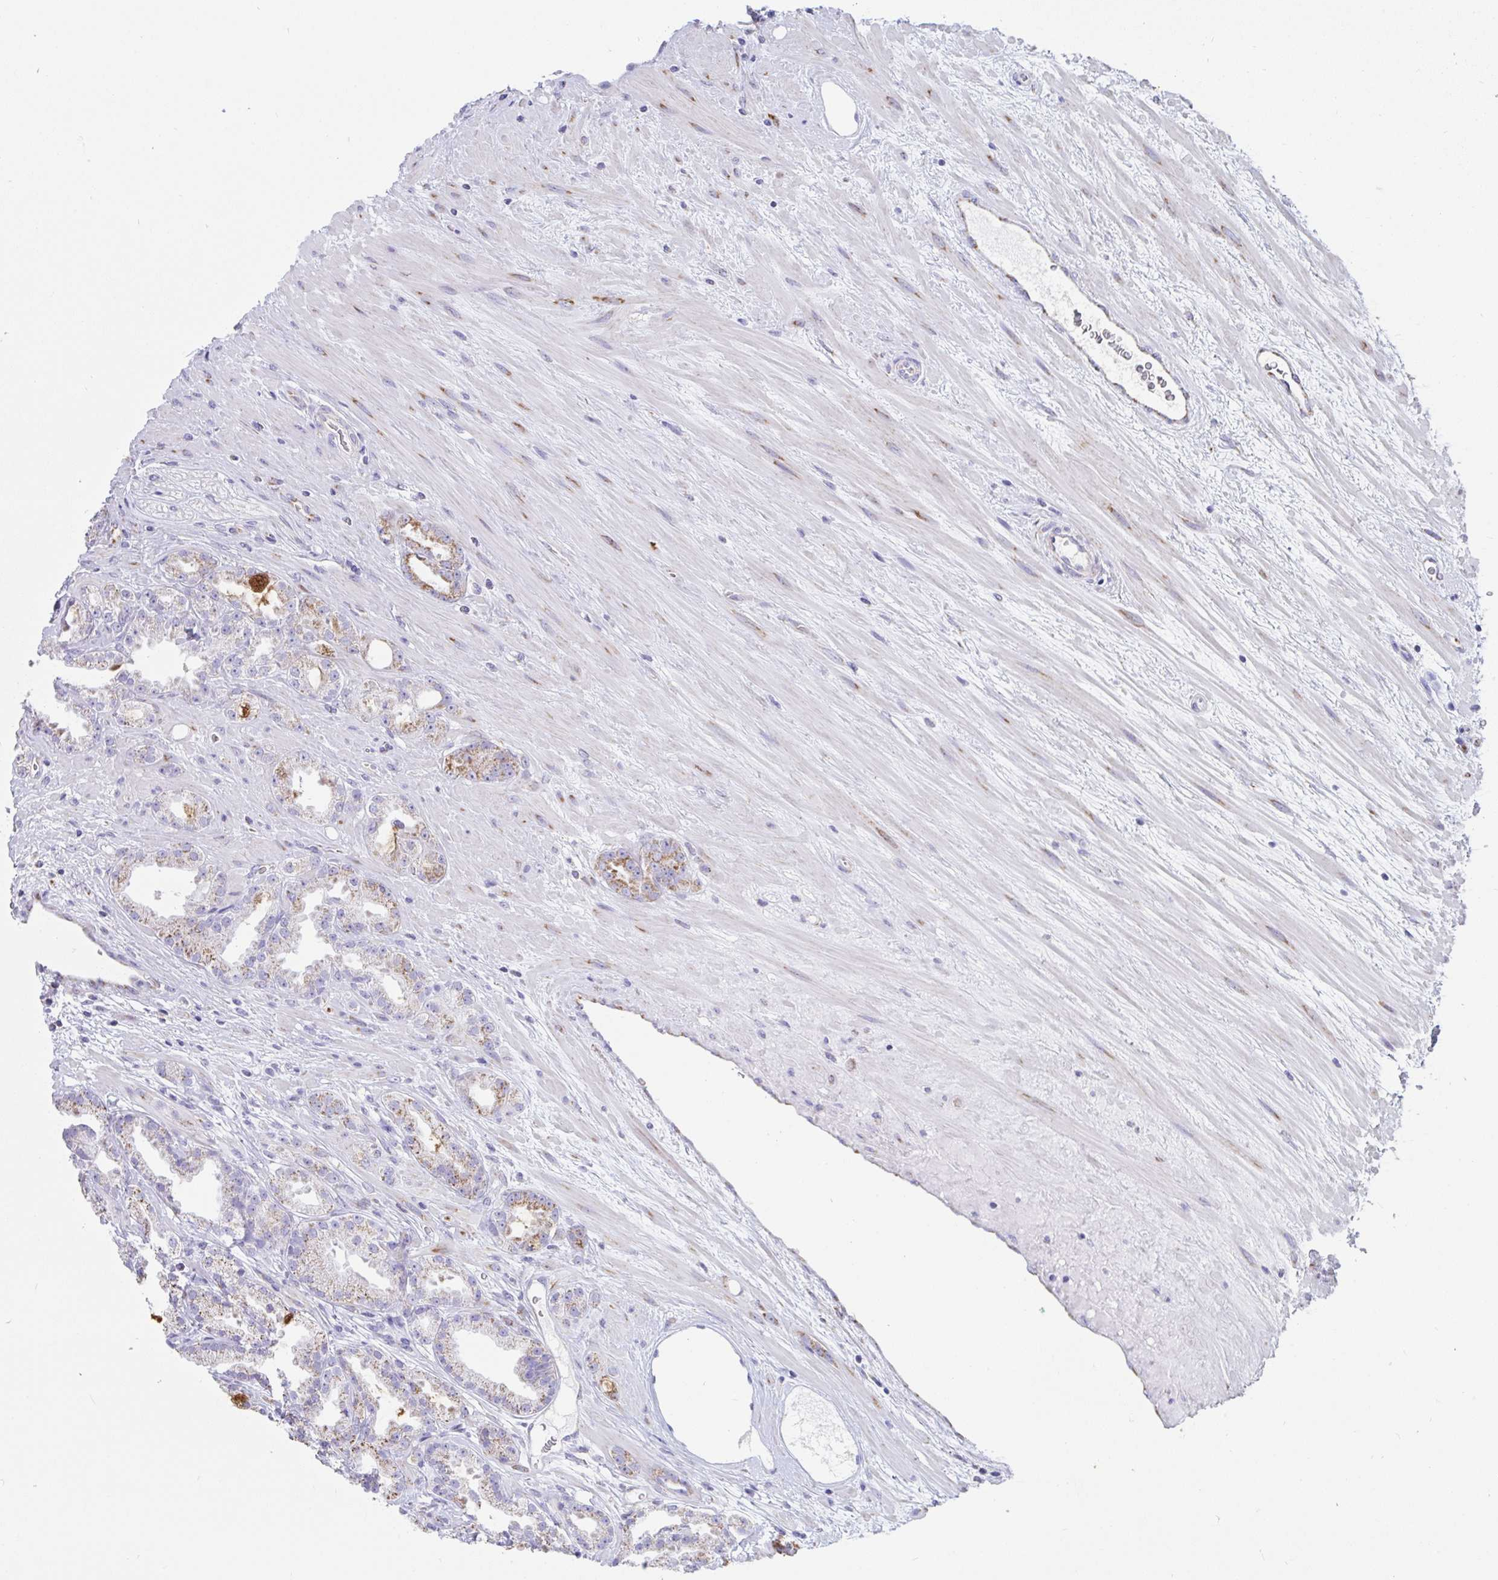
{"staining": {"intensity": "moderate", "quantity": "25%-75%", "location": "cytoplasmic/membranous"}, "tissue": "prostate cancer", "cell_type": "Tumor cells", "image_type": "cancer", "snomed": [{"axis": "morphology", "description": "Adenocarcinoma, Low grade"}, {"axis": "topography", "description": "Prostate"}], "caption": "Tumor cells exhibit moderate cytoplasmic/membranous expression in approximately 25%-75% of cells in prostate cancer.", "gene": "AIFM1", "patient": {"sex": "male", "age": 61}}